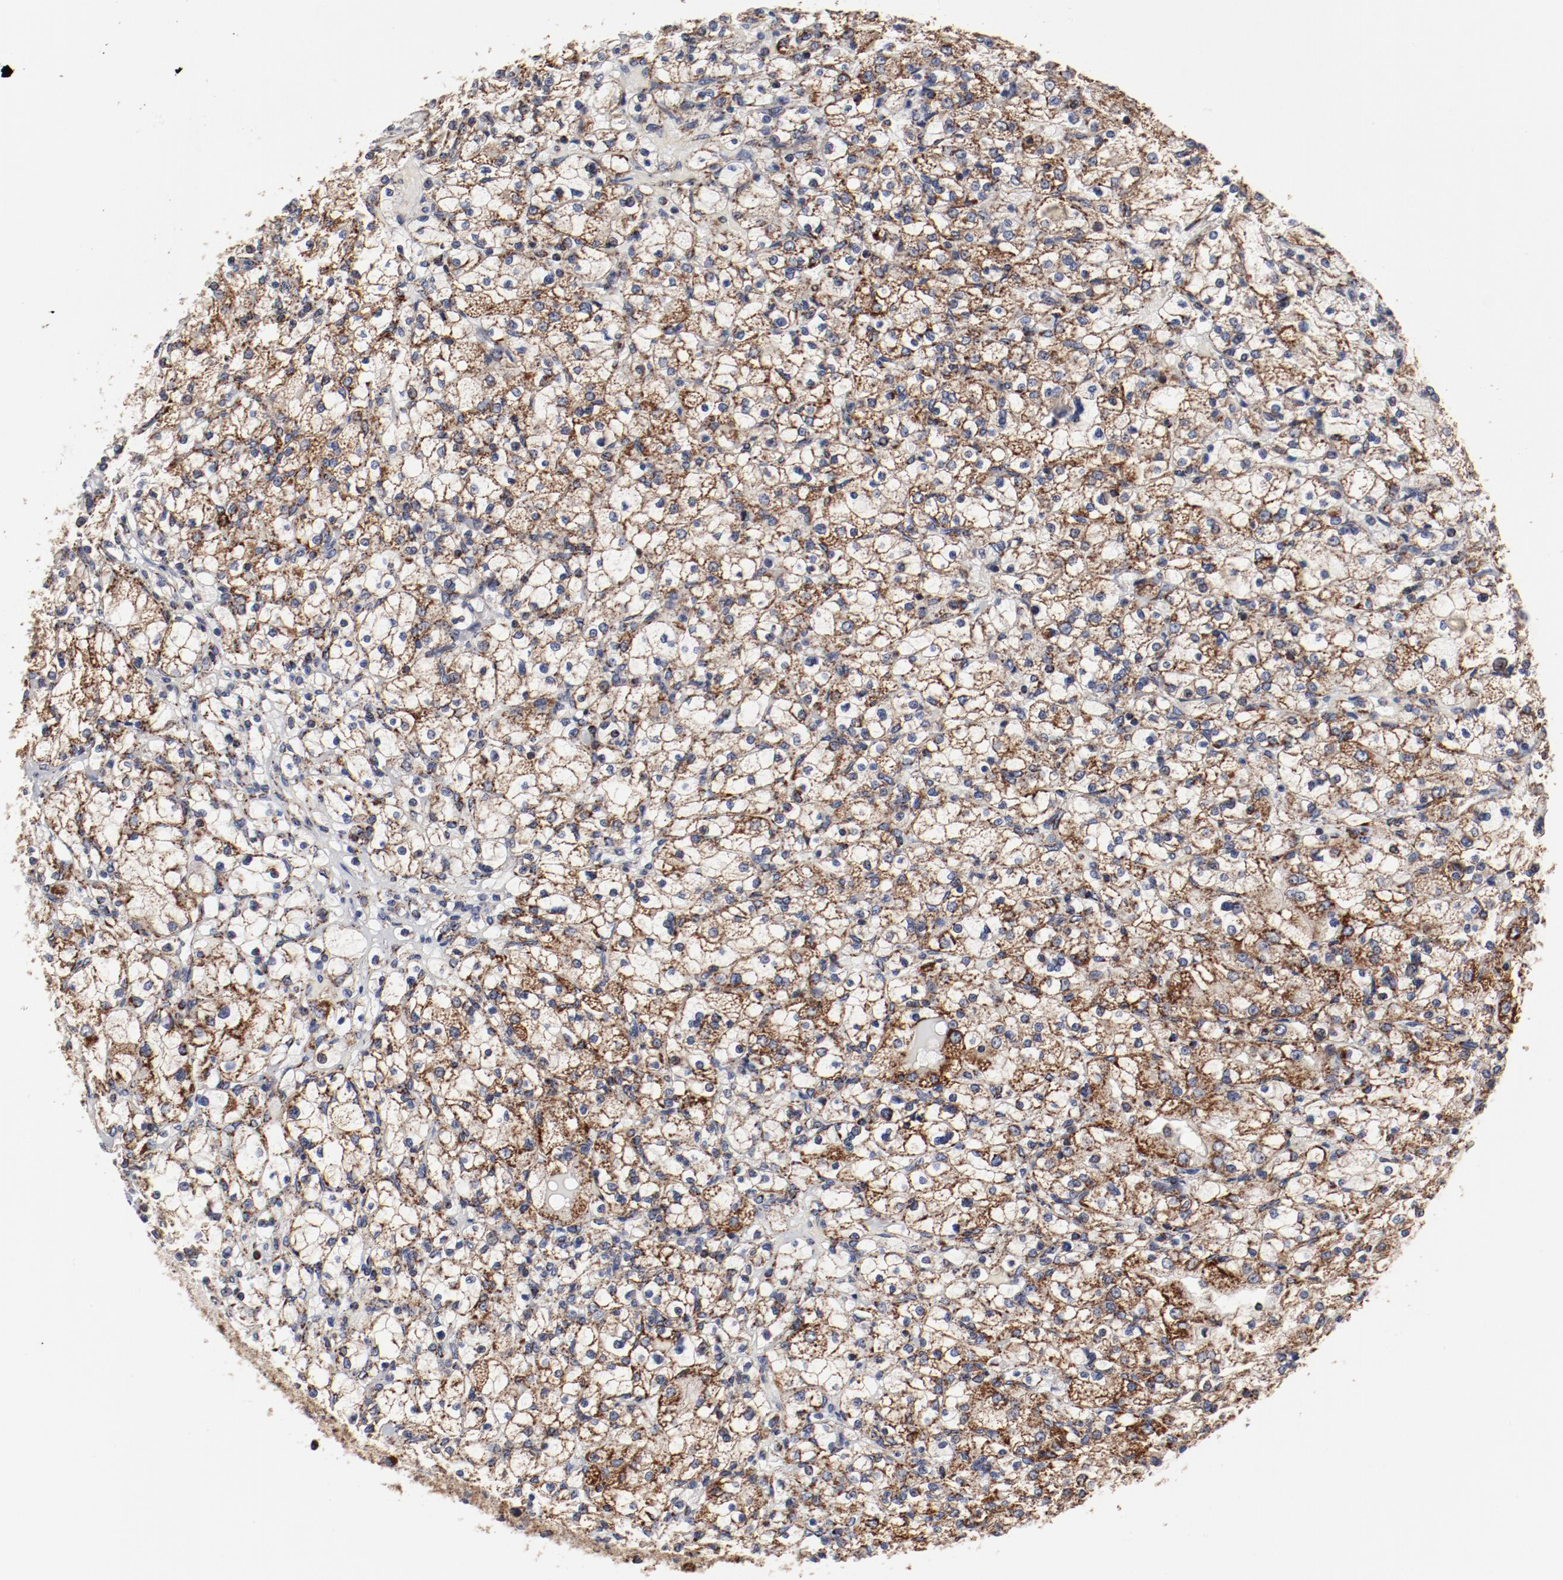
{"staining": {"intensity": "moderate", "quantity": ">75%", "location": "cytoplasmic/membranous"}, "tissue": "renal cancer", "cell_type": "Tumor cells", "image_type": "cancer", "snomed": [{"axis": "morphology", "description": "Adenocarcinoma, NOS"}, {"axis": "topography", "description": "Kidney"}], "caption": "Immunohistochemical staining of renal adenocarcinoma exhibits medium levels of moderate cytoplasmic/membranous protein staining in approximately >75% of tumor cells.", "gene": "NDUFV2", "patient": {"sex": "female", "age": 83}}